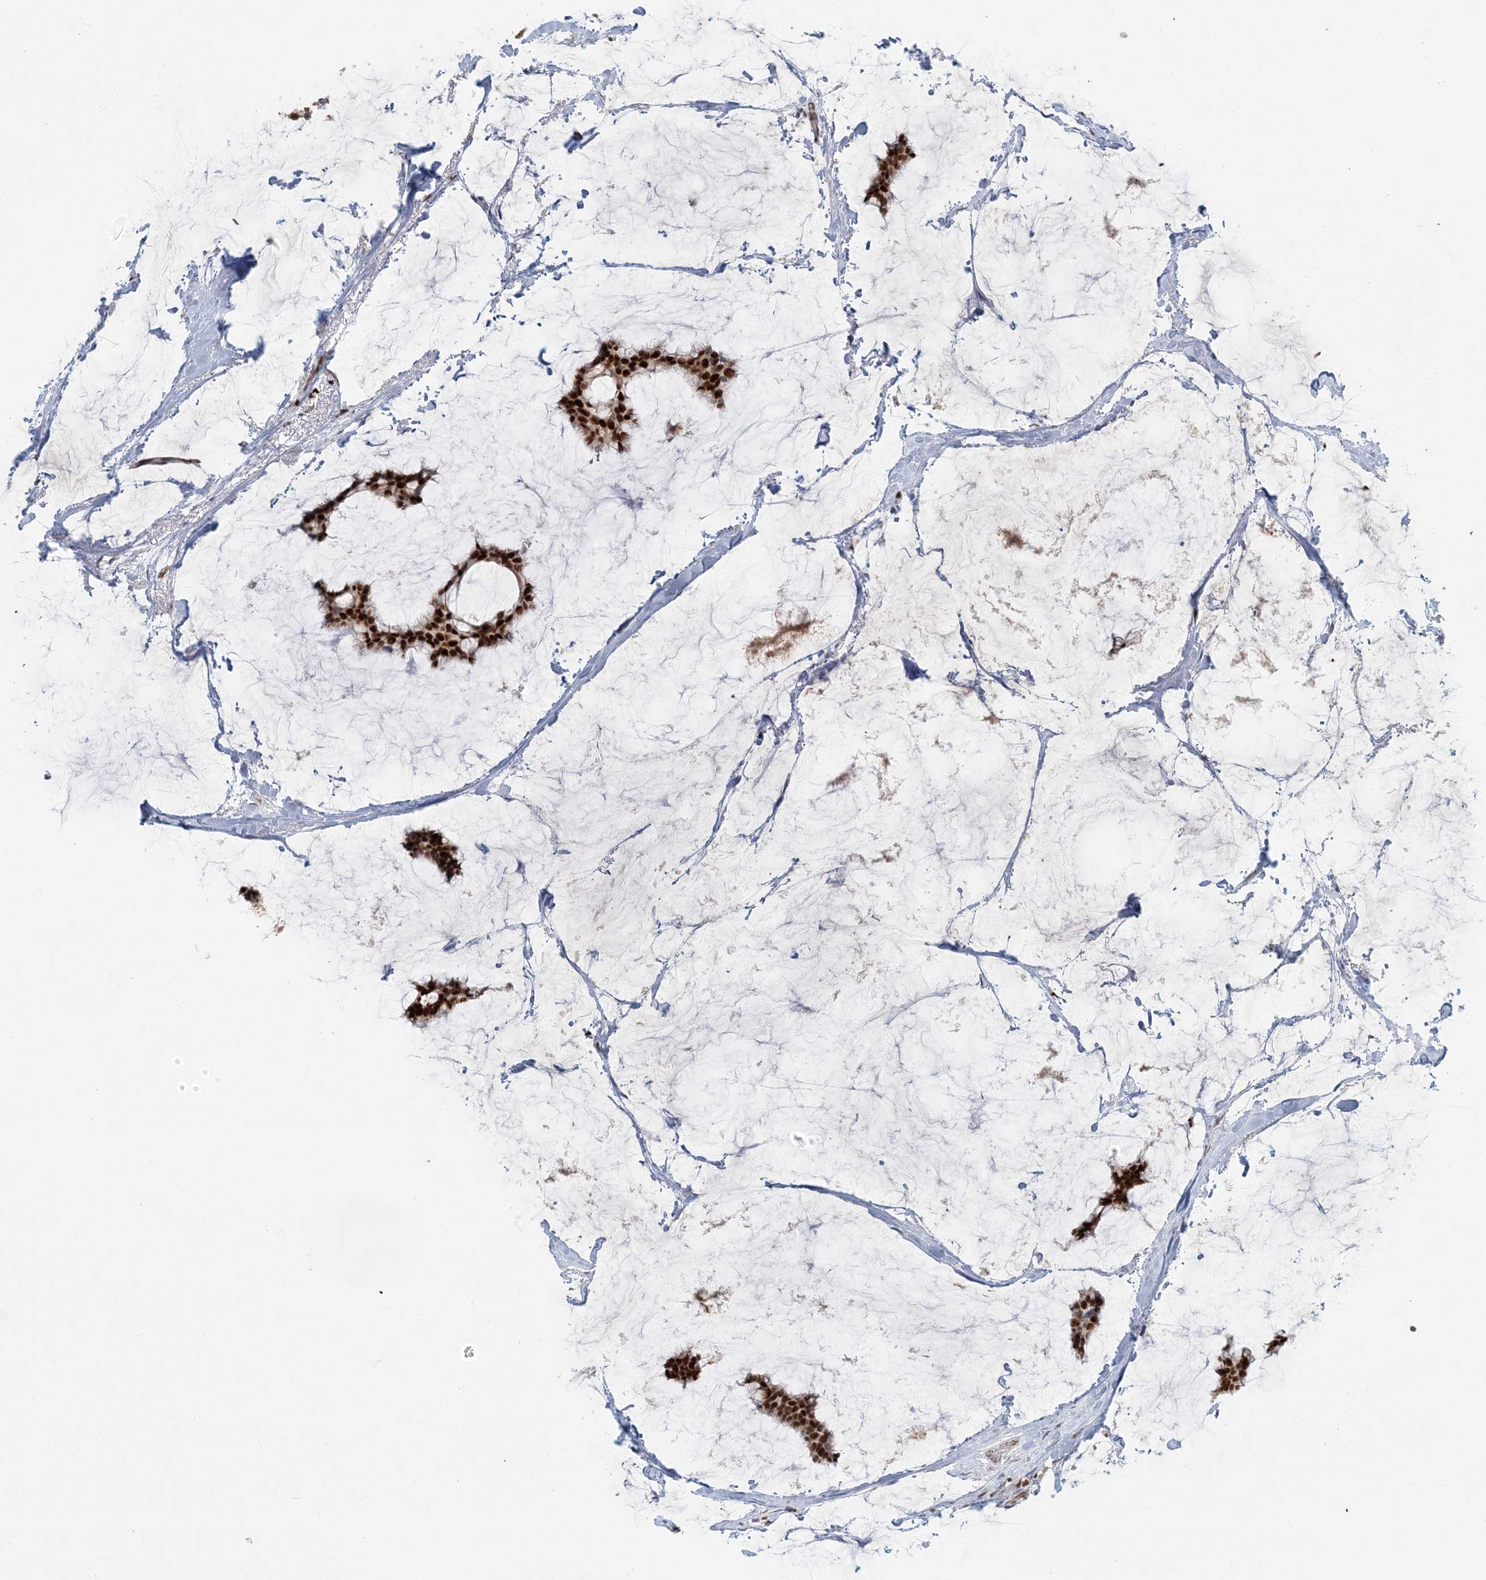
{"staining": {"intensity": "strong", "quantity": ">75%", "location": "nuclear"}, "tissue": "breast cancer", "cell_type": "Tumor cells", "image_type": "cancer", "snomed": [{"axis": "morphology", "description": "Duct carcinoma"}, {"axis": "topography", "description": "Breast"}], "caption": "Immunohistochemical staining of human breast cancer demonstrates strong nuclear protein staining in approximately >75% of tumor cells.", "gene": "AK9", "patient": {"sex": "female", "age": 93}}